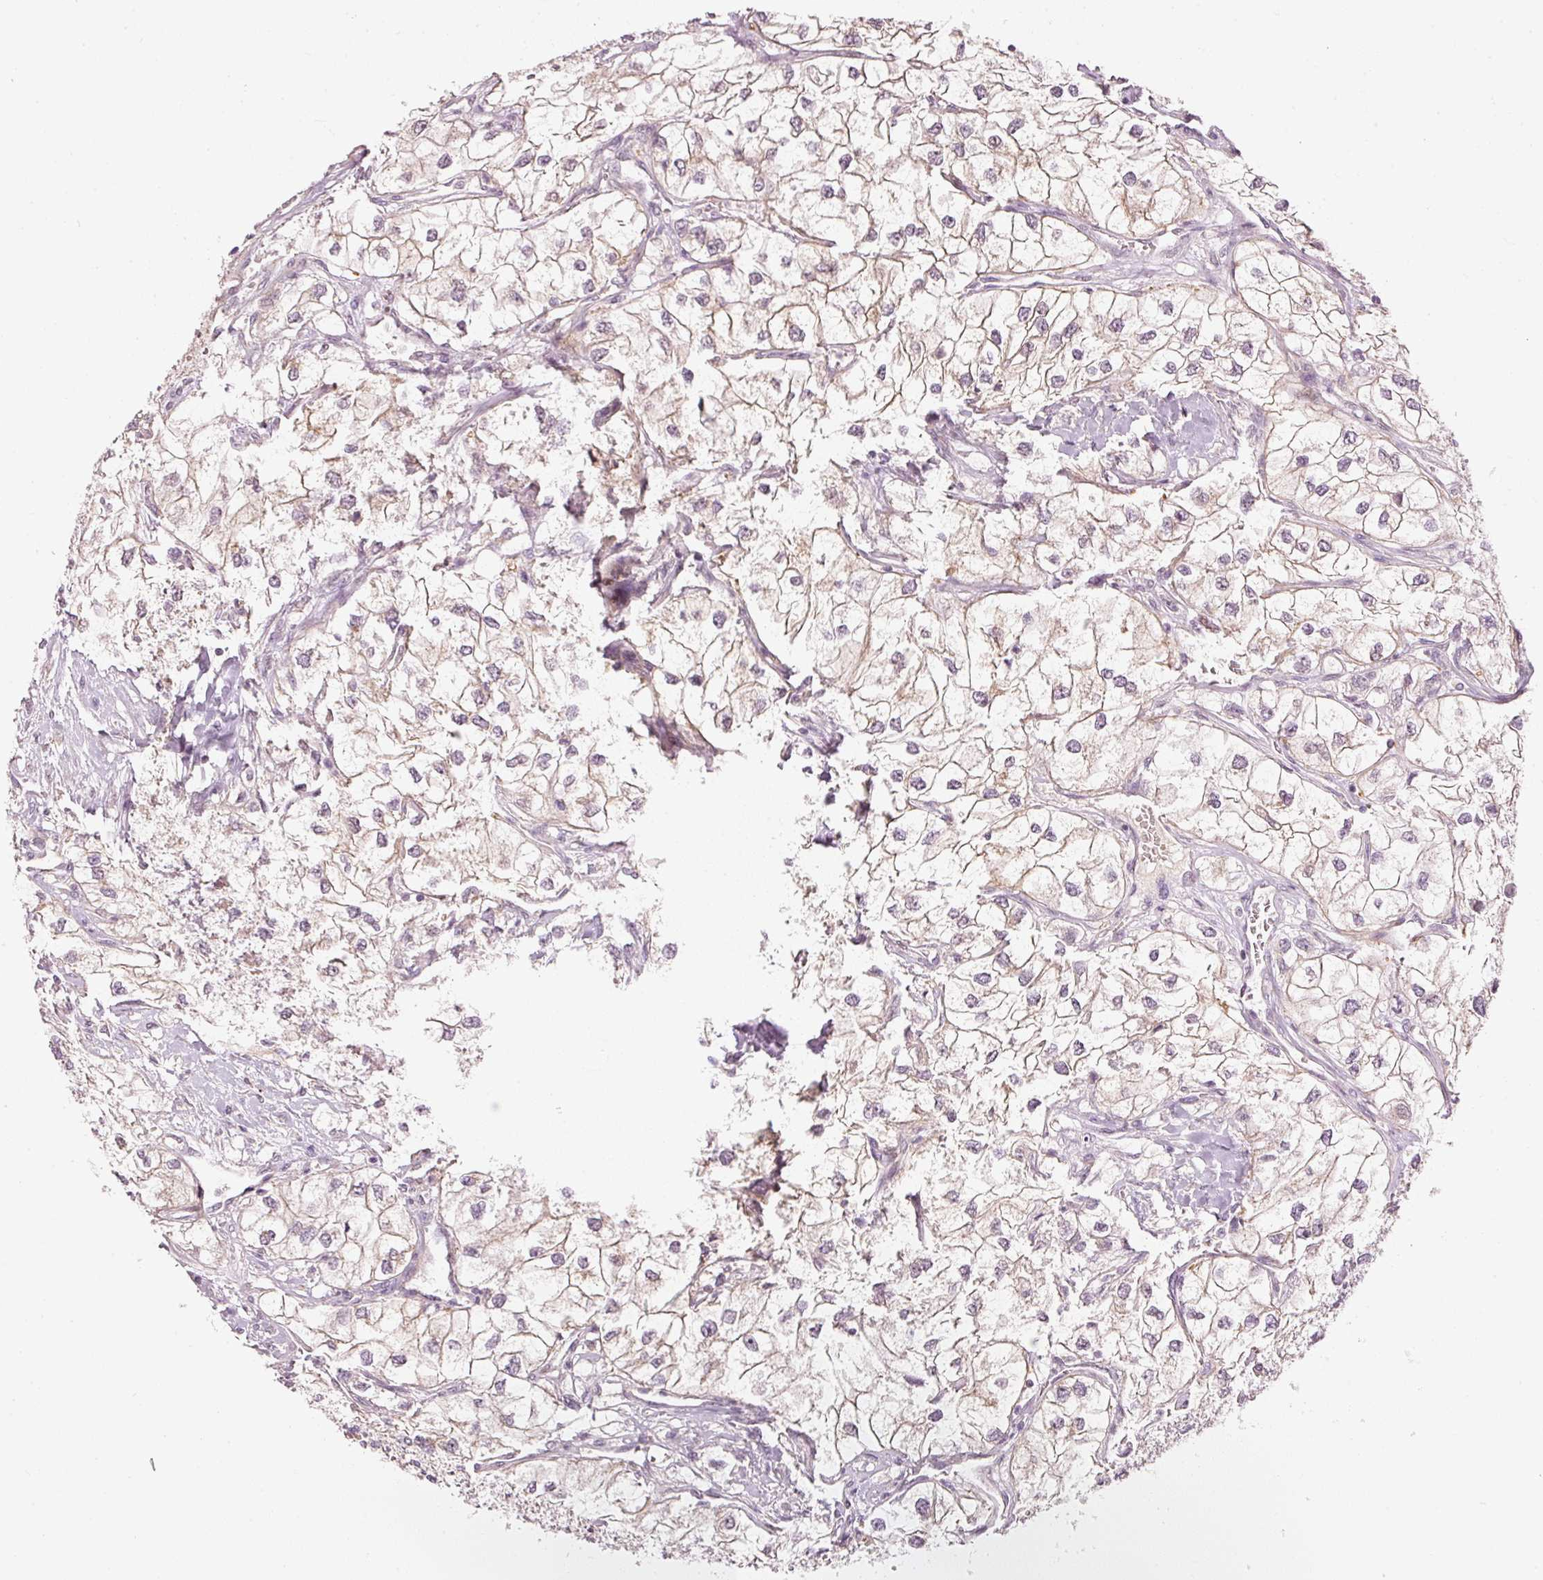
{"staining": {"intensity": "weak", "quantity": "<25%", "location": "cytoplasmic/membranous"}, "tissue": "renal cancer", "cell_type": "Tumor cells", "image_type": "cancer", "snomed": [{"axis": "morphology", "description": "Adenocarcinoma, NOS"}, {"axis": "topography", "description": "Kidney"}], "caption": "An IHC micrograph of renal adenocarcinoma is shown. There is no staining in tumor cells of renal adenocarcinoma.", "gene": "TOB2", "patient": {"sex": "male", "age": 59}}